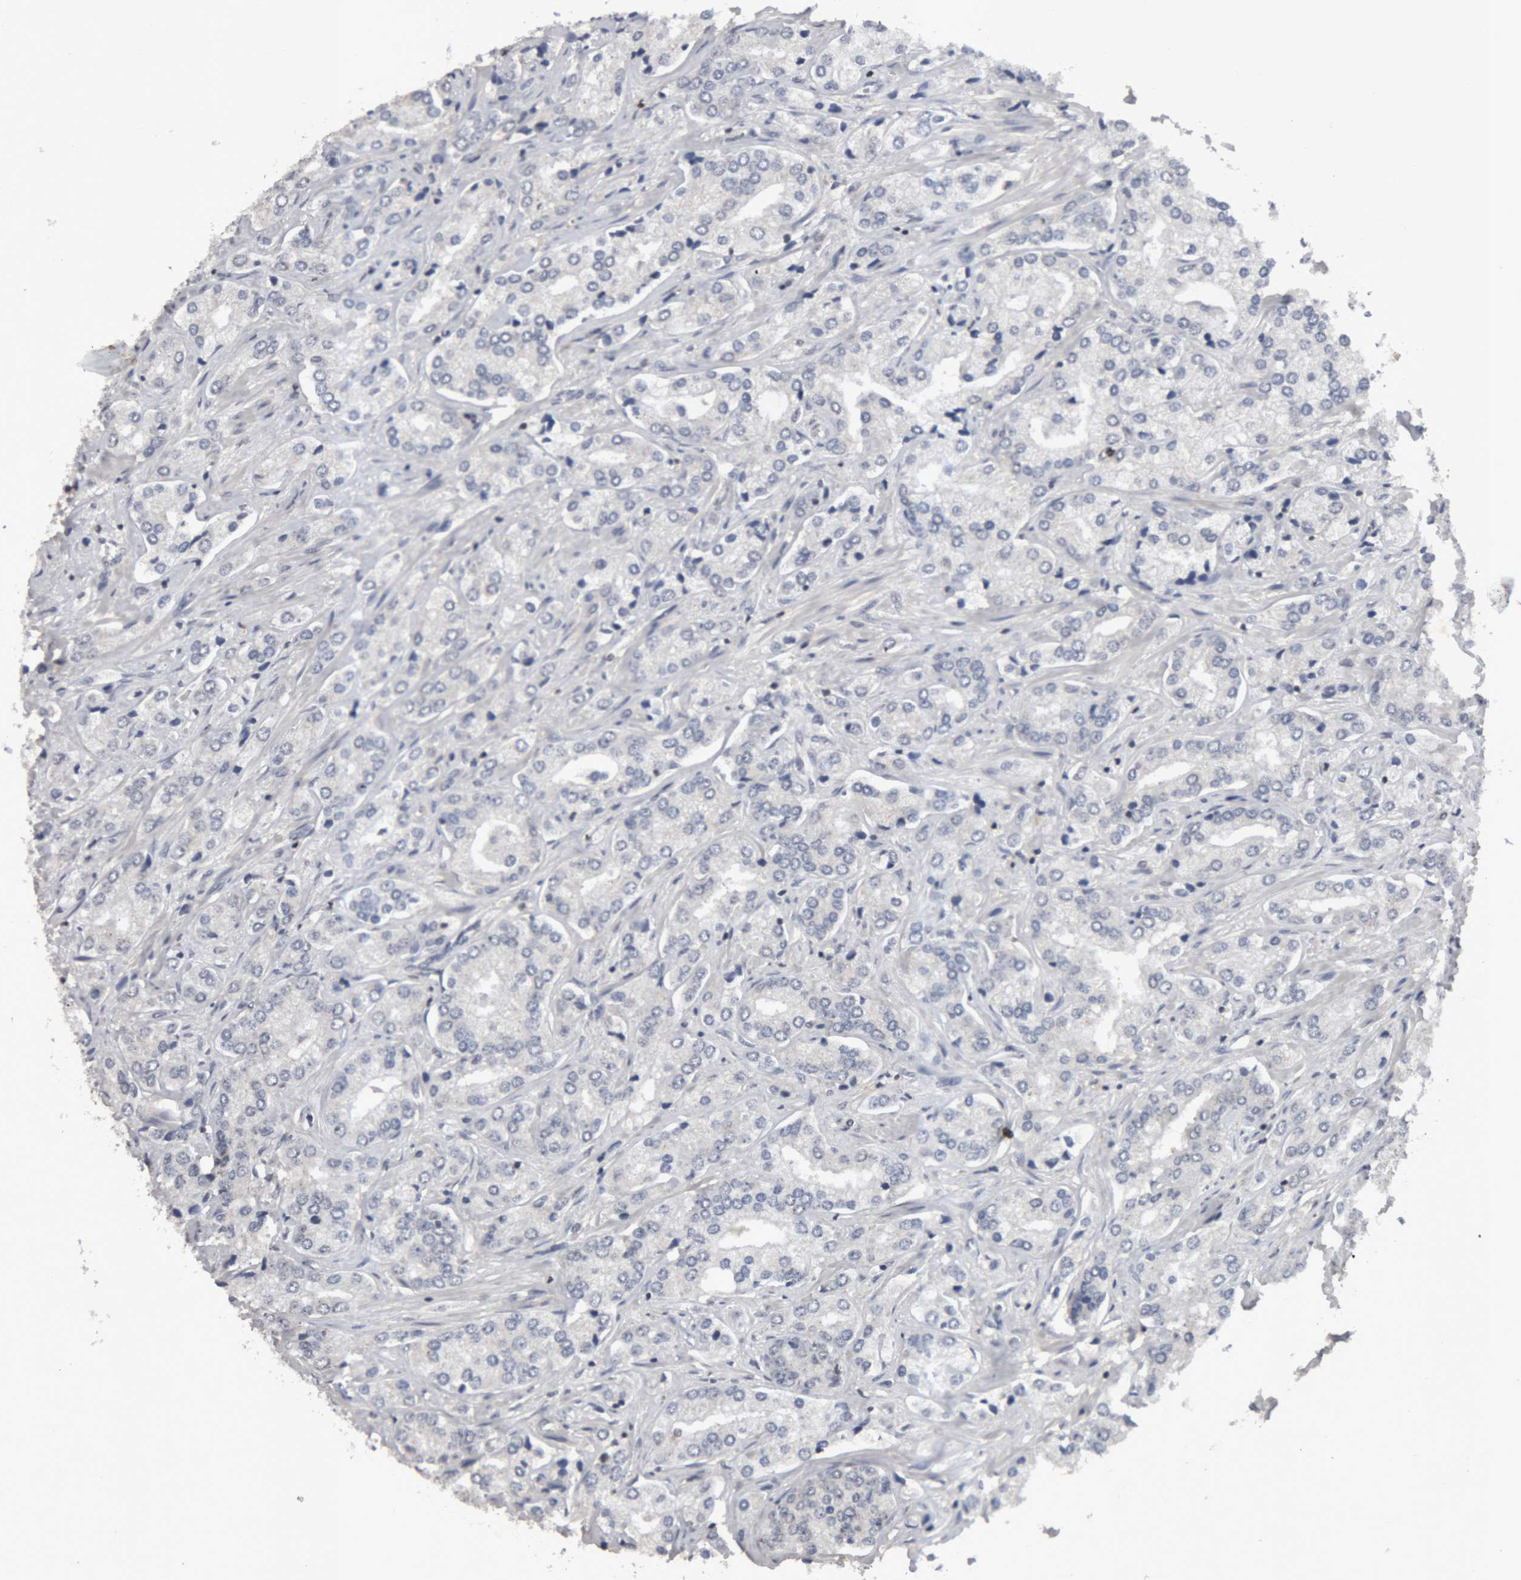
{"staining": {"intensity": "negative", "quantity": "none", "location": "none"}, "tissue": "prostate cancer", "cell_type": "Tumor cells", "image_type": "cancer", "snomed": [{"axis": "morphology", "description": "Adenocarcinoma, High grade"}, {"axis": "topography", "description": "Prostate"}], "caption": "Immunohistochemistry photomicrograph of neoplastic tissue: prostate adenocarcinoma (high-grade) stained with DAB (3,3'-diaminobenzidine) exhibits no significant protein positivity in tumor cells.", "gene": "NFATC2", "patient": {"sex": "male", "age": 66}}